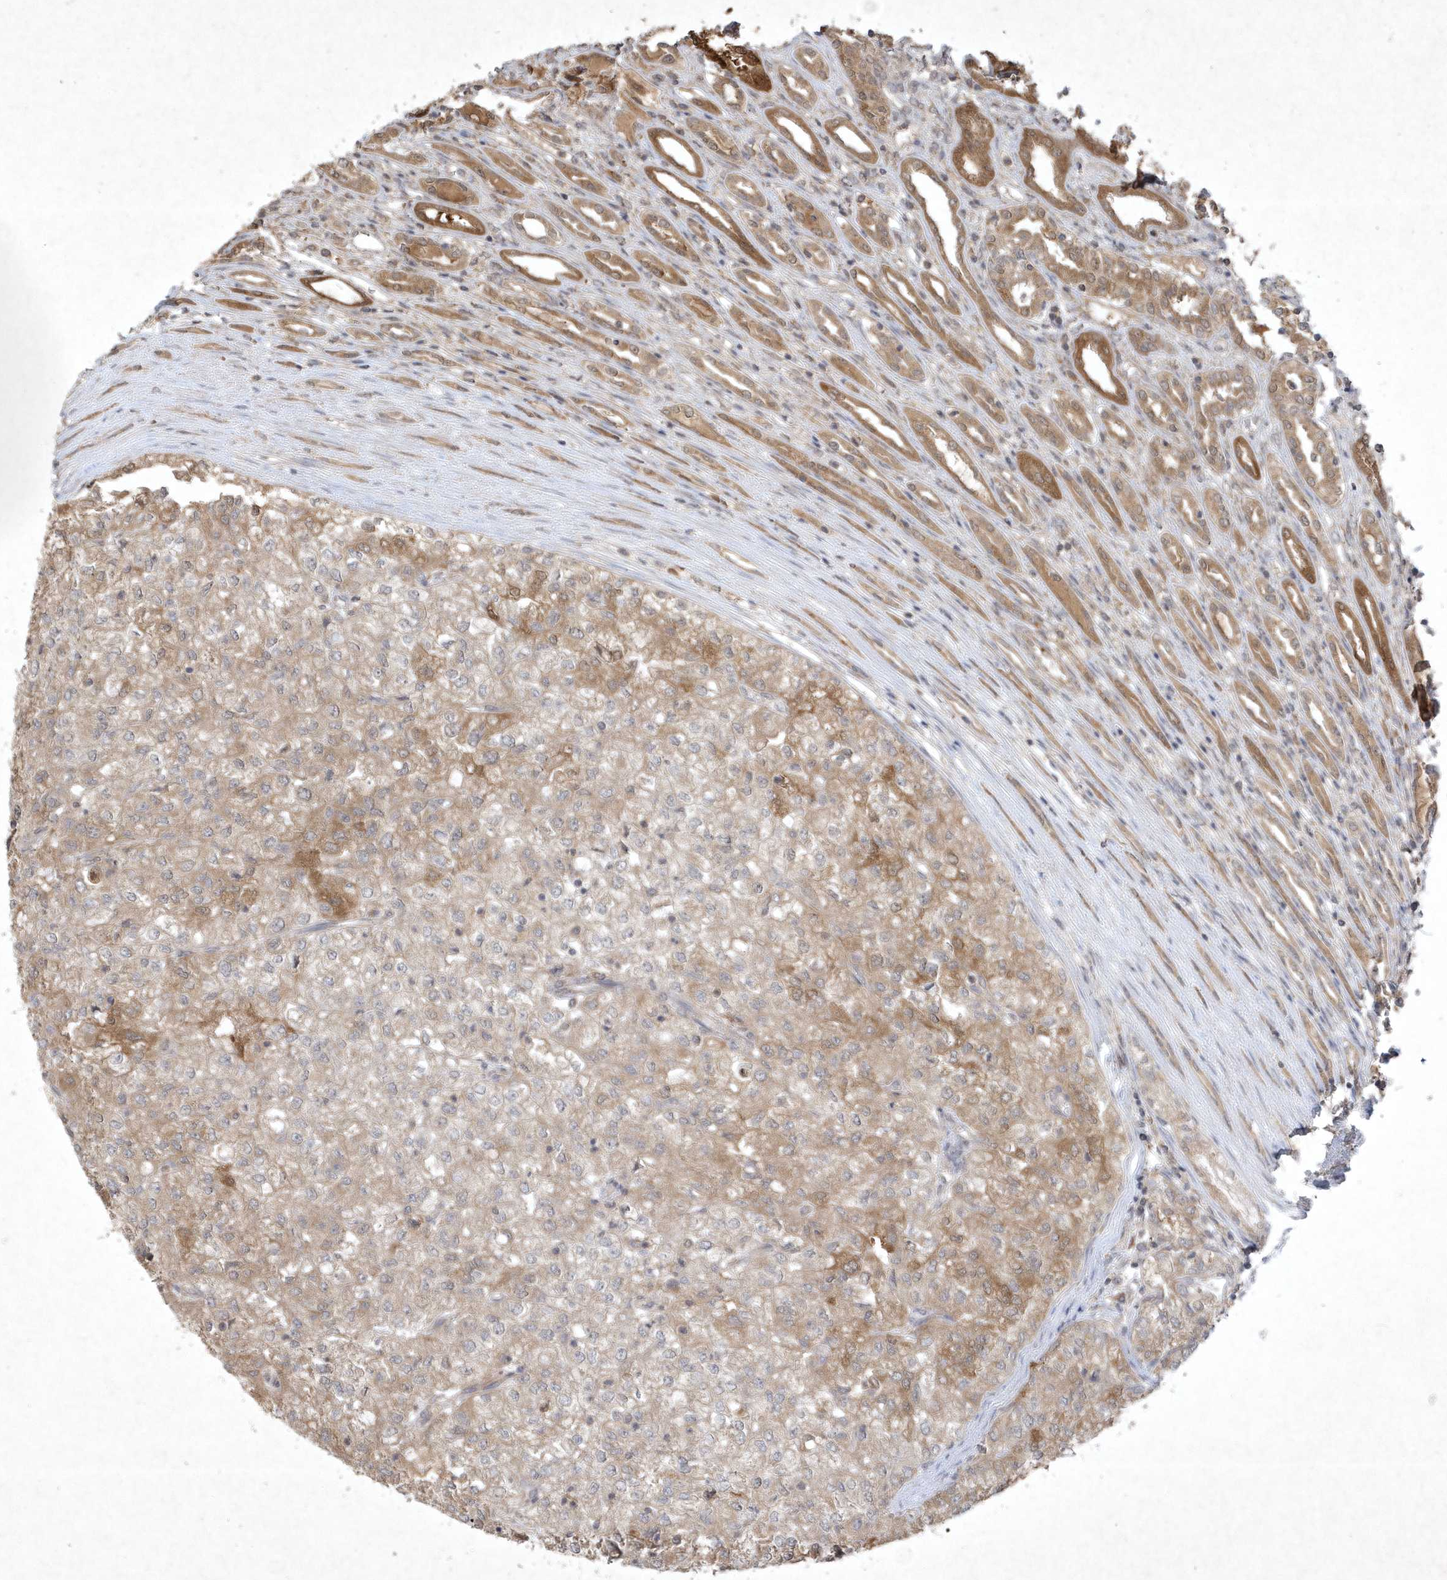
{"staining": {"intensity": "moderate", "quantity": "25%-75%", "location": "cytoplasmic/membranous"}, "tissue": "renal cancer", "cell_type": "Tumor cells", "image_type": "cancer", "snomed": [{"axis": "morphology", "description": "Adenocarcinoma, NOS"}, {"axis": "topography", "description": "Kidney"}], "caption": "Moderate cytoplasmic/membranous staining for a protein is appreciated in about 25%-75% of tumor cells of renal adenocarcinoma using immunohistochemistry.", "gene": "AKR7A2", "patient": {"sex": "female", "age": 54}}